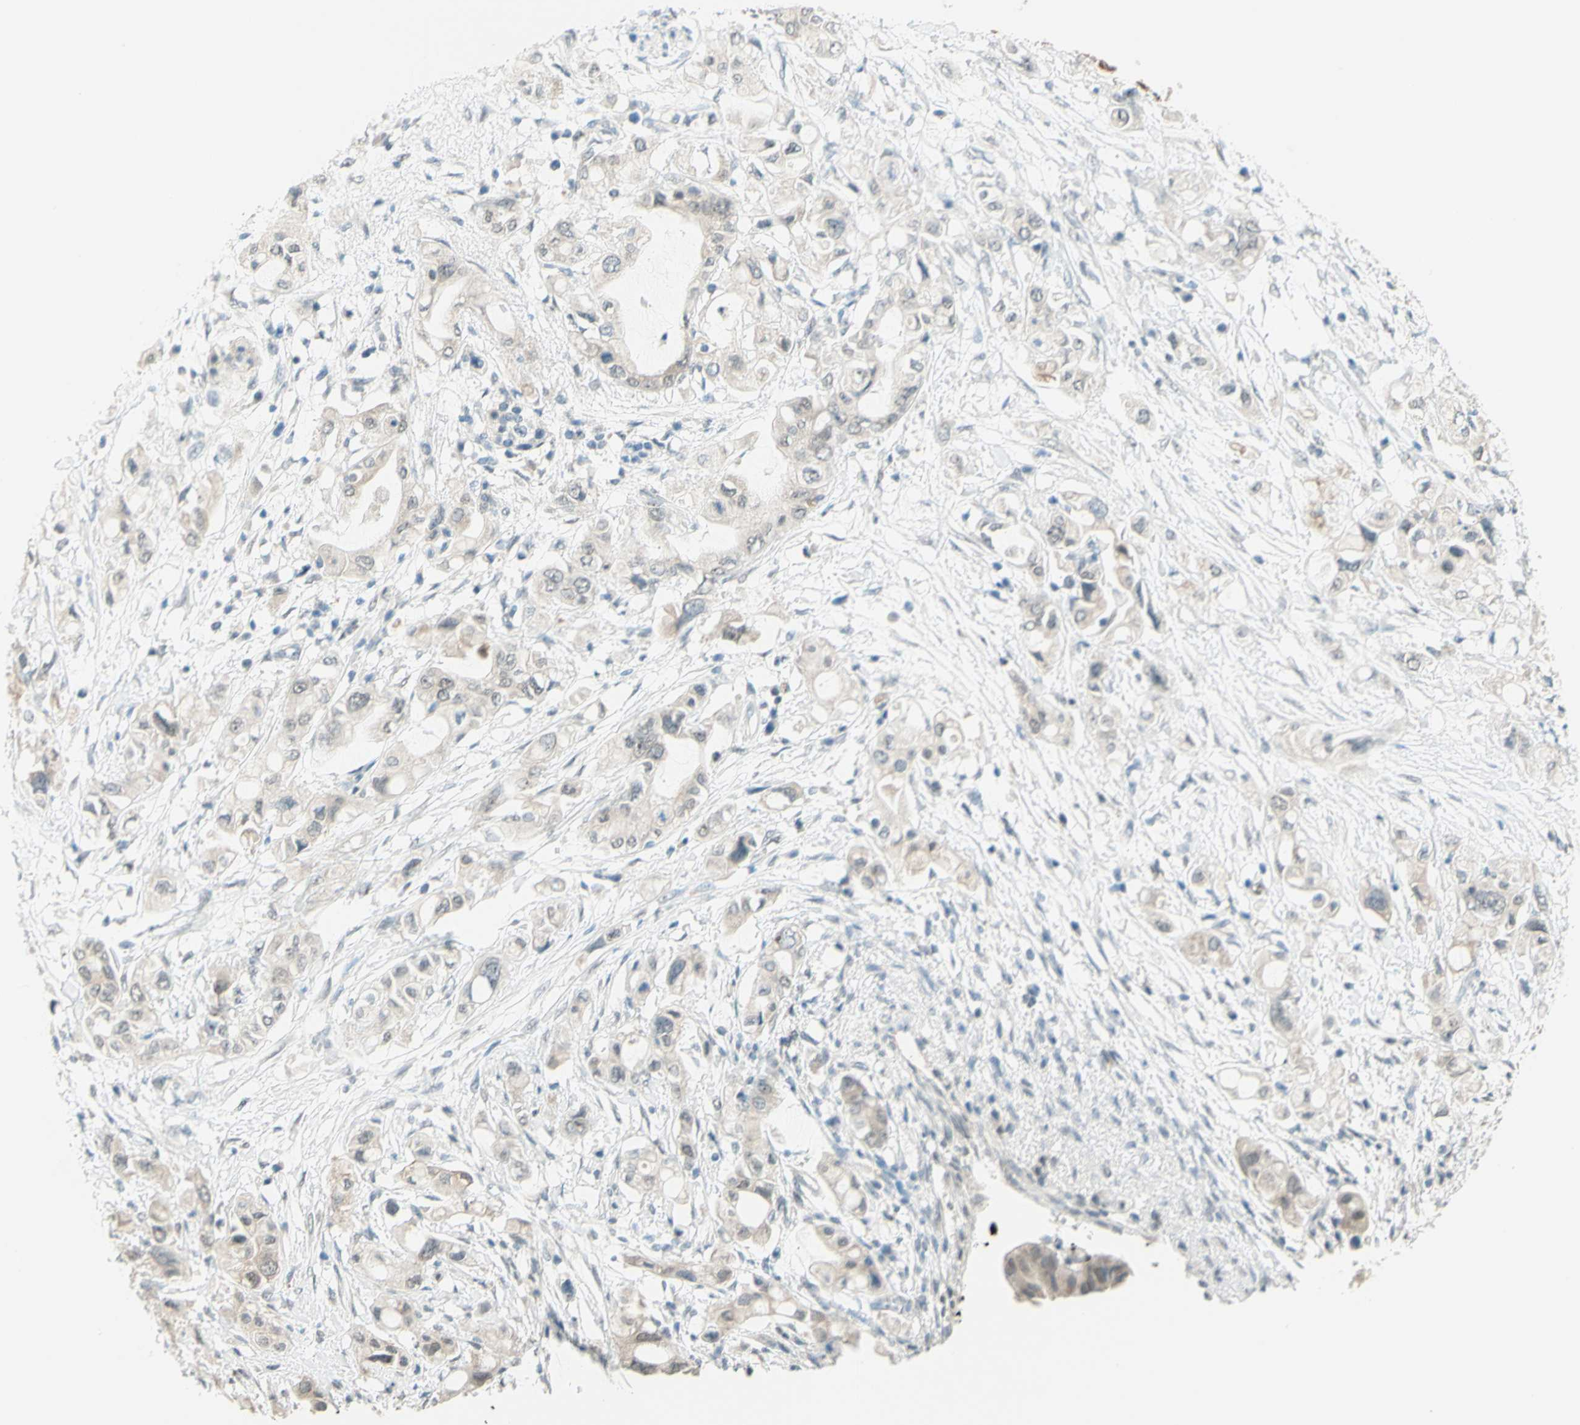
{"staining": {"intensity": "weak", "quantity": "<25%", "location": "cytoplasmic/membranous"}, "tissue": "pancreatic cancer", "cell_type": "Tumor cells", "image_type": "cancer", "snomed": [{"axis": "morphology", "description": "Adenocarcinoma, NOS"}, {"axis": "topography", "description": "Pancreas"}], "caption": "Immunohistochemical staining of human adenocarcinoma (pancreatic) reveals no significant staining in tumor cells. Brightfield microscopy of immunohistochemistry stained with DAB (brown) and hematoxylin (blue), captured at high magnification.", "gene": "JPH1", "patient": {"sex": "female", "age": 56}}